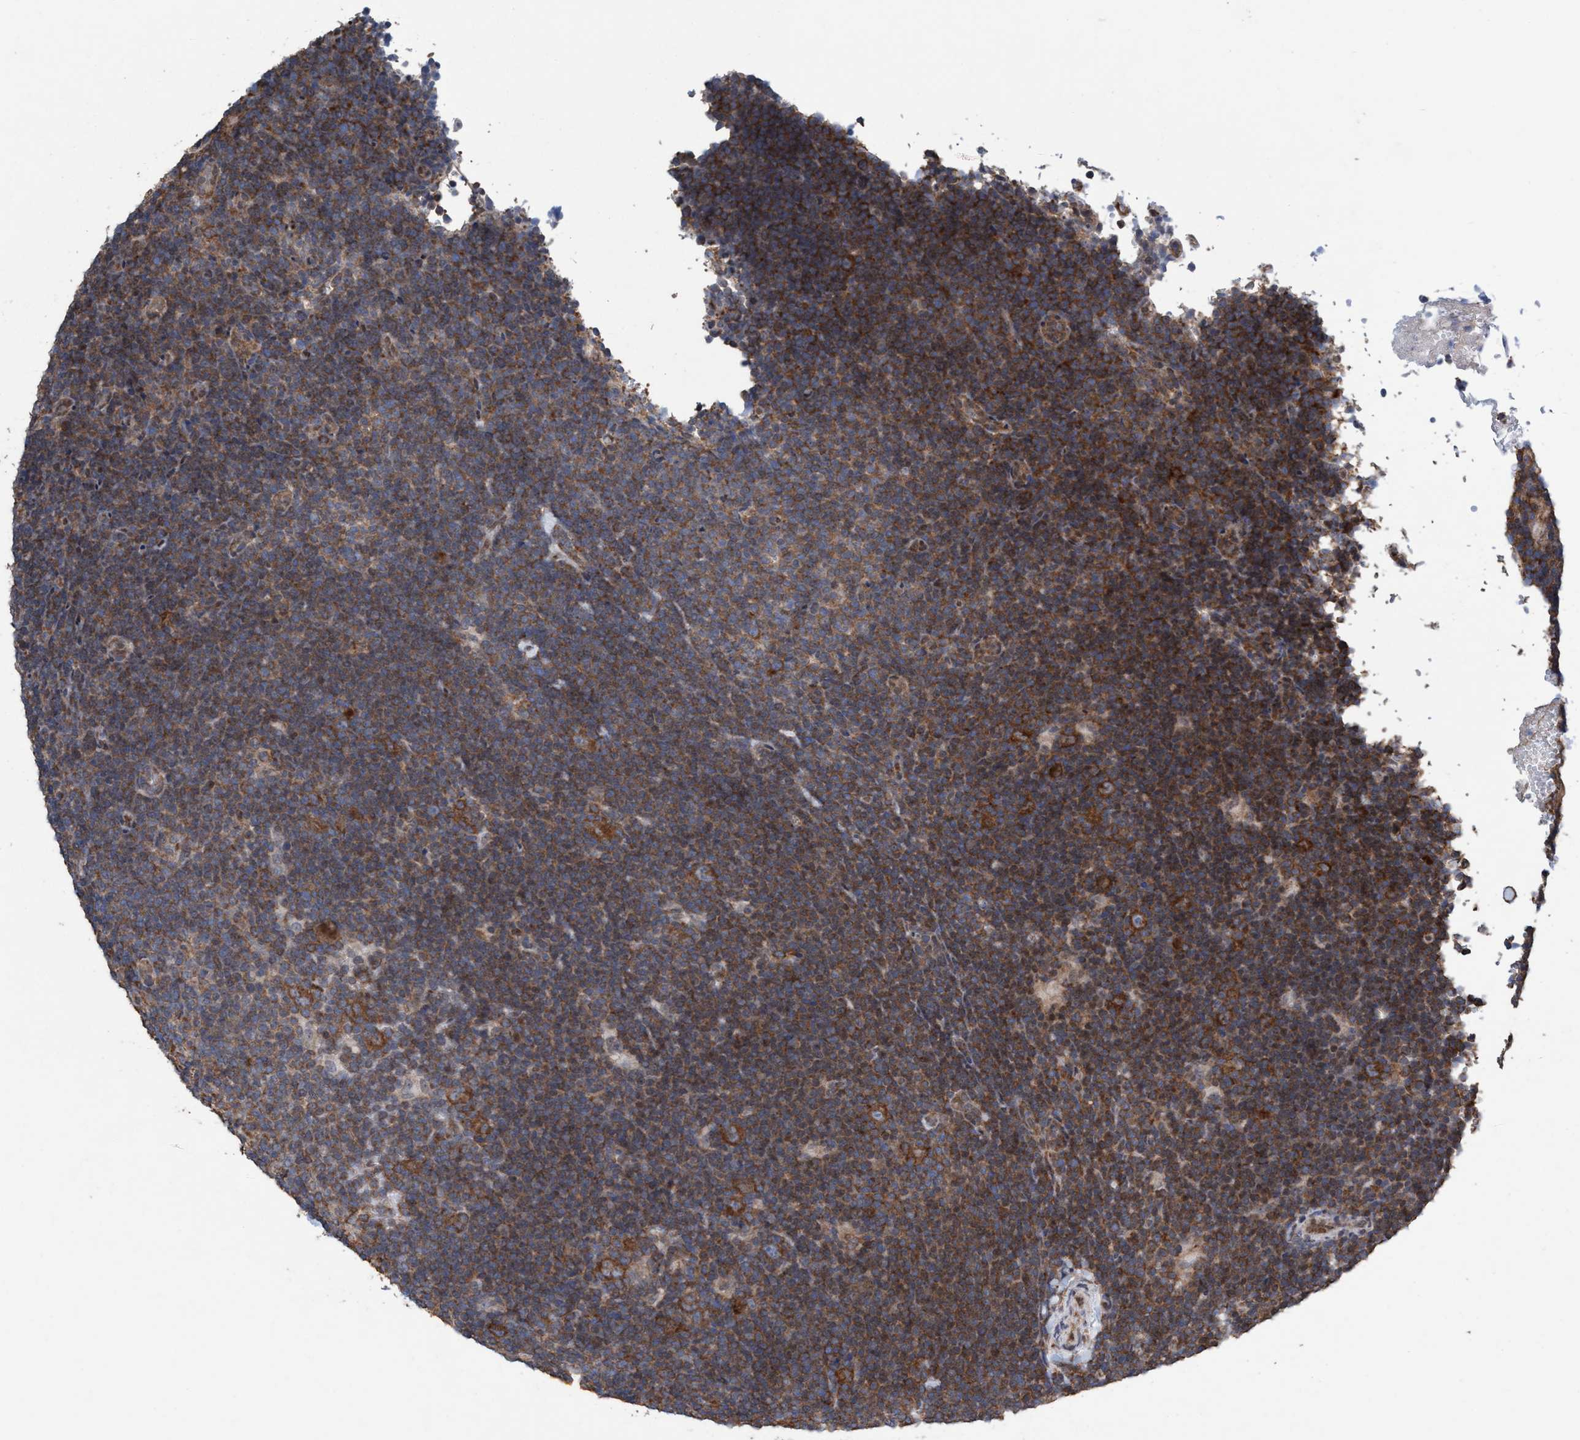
{"staining": {"intensity": "strong", "quantity": ">75%", "location": "cytoplasmic/membranous"}, "tissue": "lymphoma", "cell_type": "Tumor cells", "image_type": "cancer", "snomed": [{"axis": "morphology", "description": "Hodgkin's disease, NOS"}, {"axis": "topography", "description": "Lymph node"}], "caption": "IHC histopathology image of lymphoma stained for a protein (brown), which exhibits high levels of strong cytoplasmic/membranous positivity in about >75% of tumor cells.", "gene": "METAP2", "patient": {"sex": "female", "age": 57}}